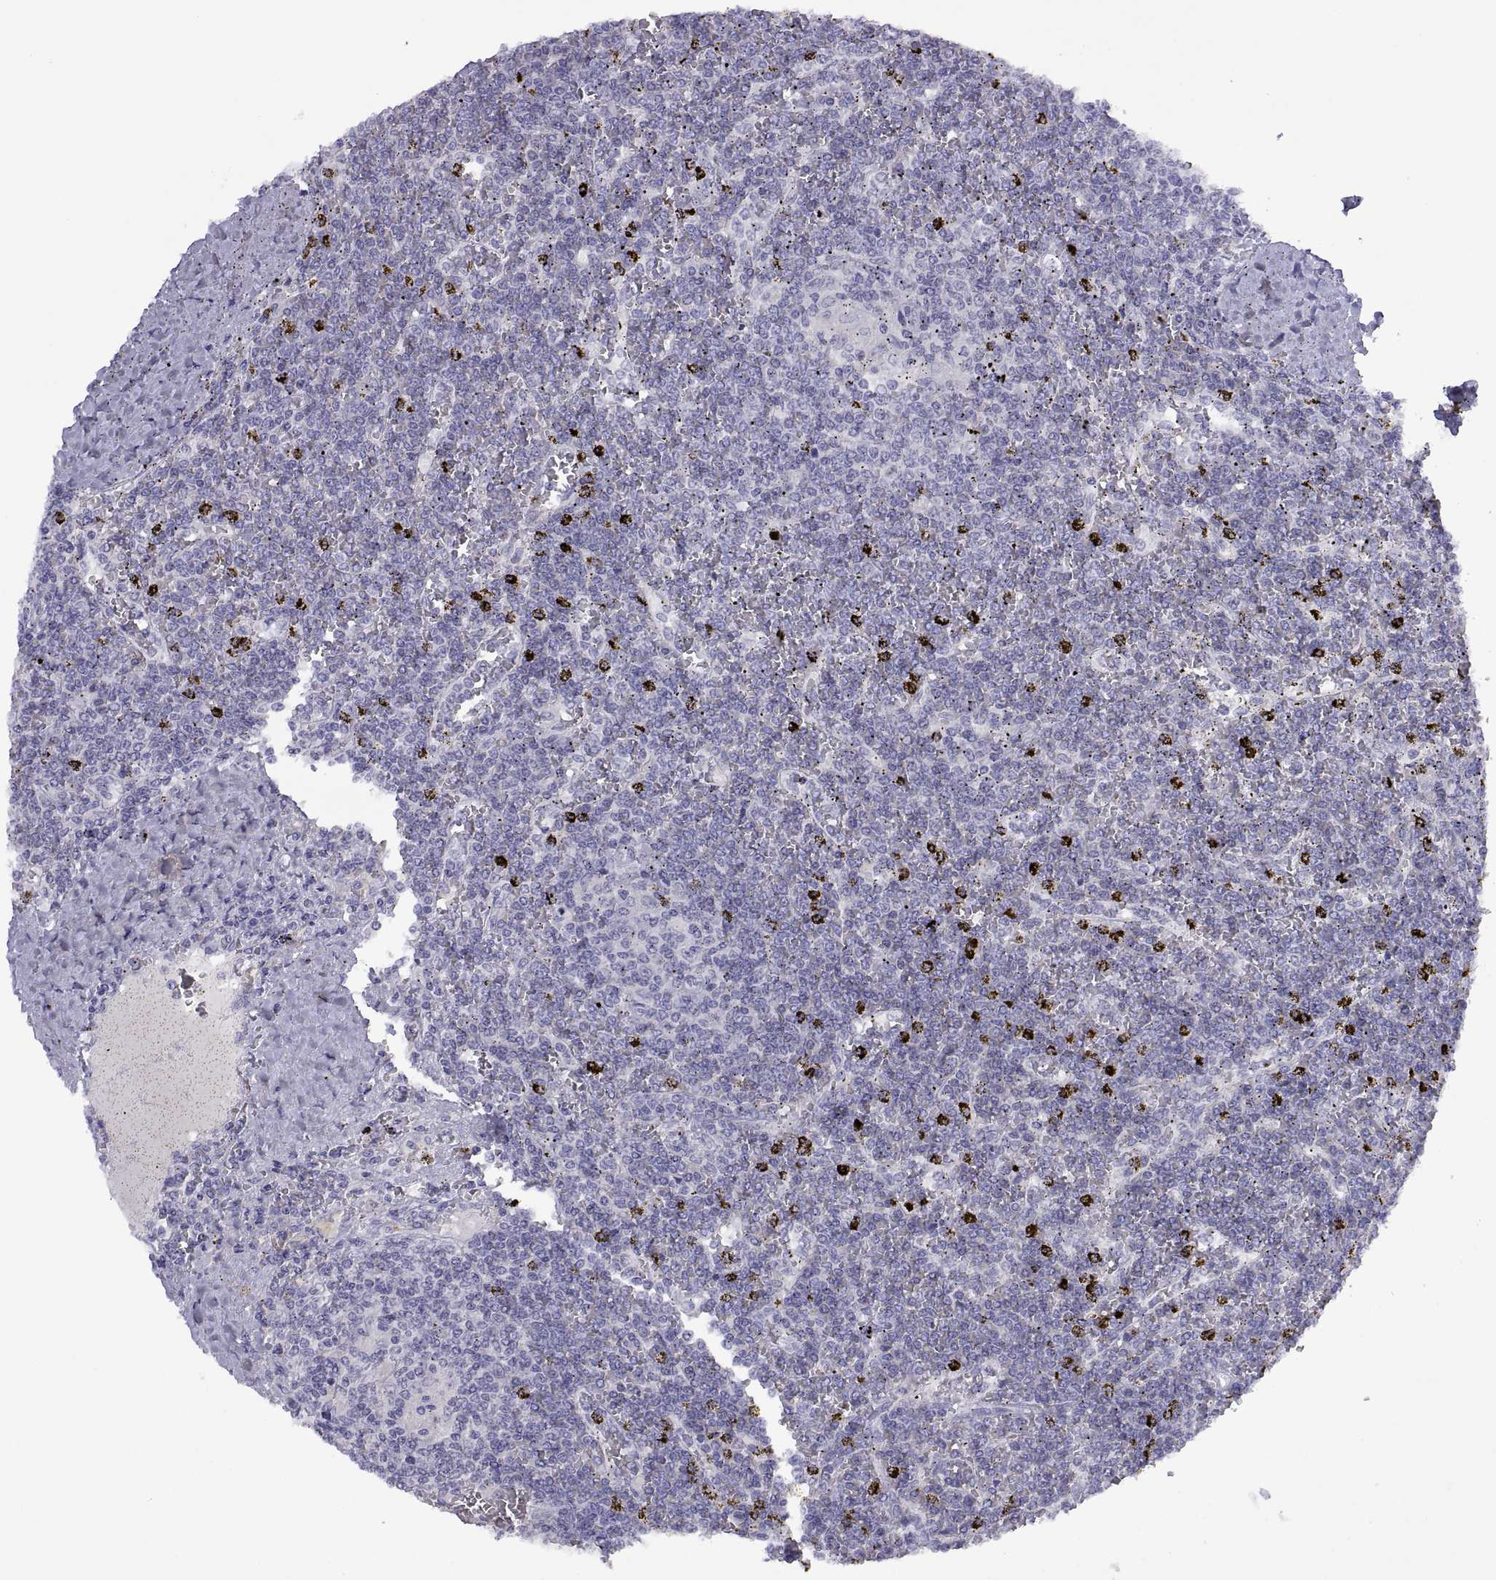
{"staining": {"intensity": "negative", "quantity": "none", "location": "none"}, "tissue": "lymphoma", "cell_type": "Tumor cells", "image_type": "cancer", "snomed": [{"axis": "morphology", "description": "Malignant lymphoma, non-Hodgkin's type, Low grade"}, {"axis": "topography", "description": "Spleen"}], "caption": "Lymphoma stained for a protein using IHC demonstrates no expression tumor cells.", "gene": "VSX2", "patient": {"sex": "female", "age": 19}}